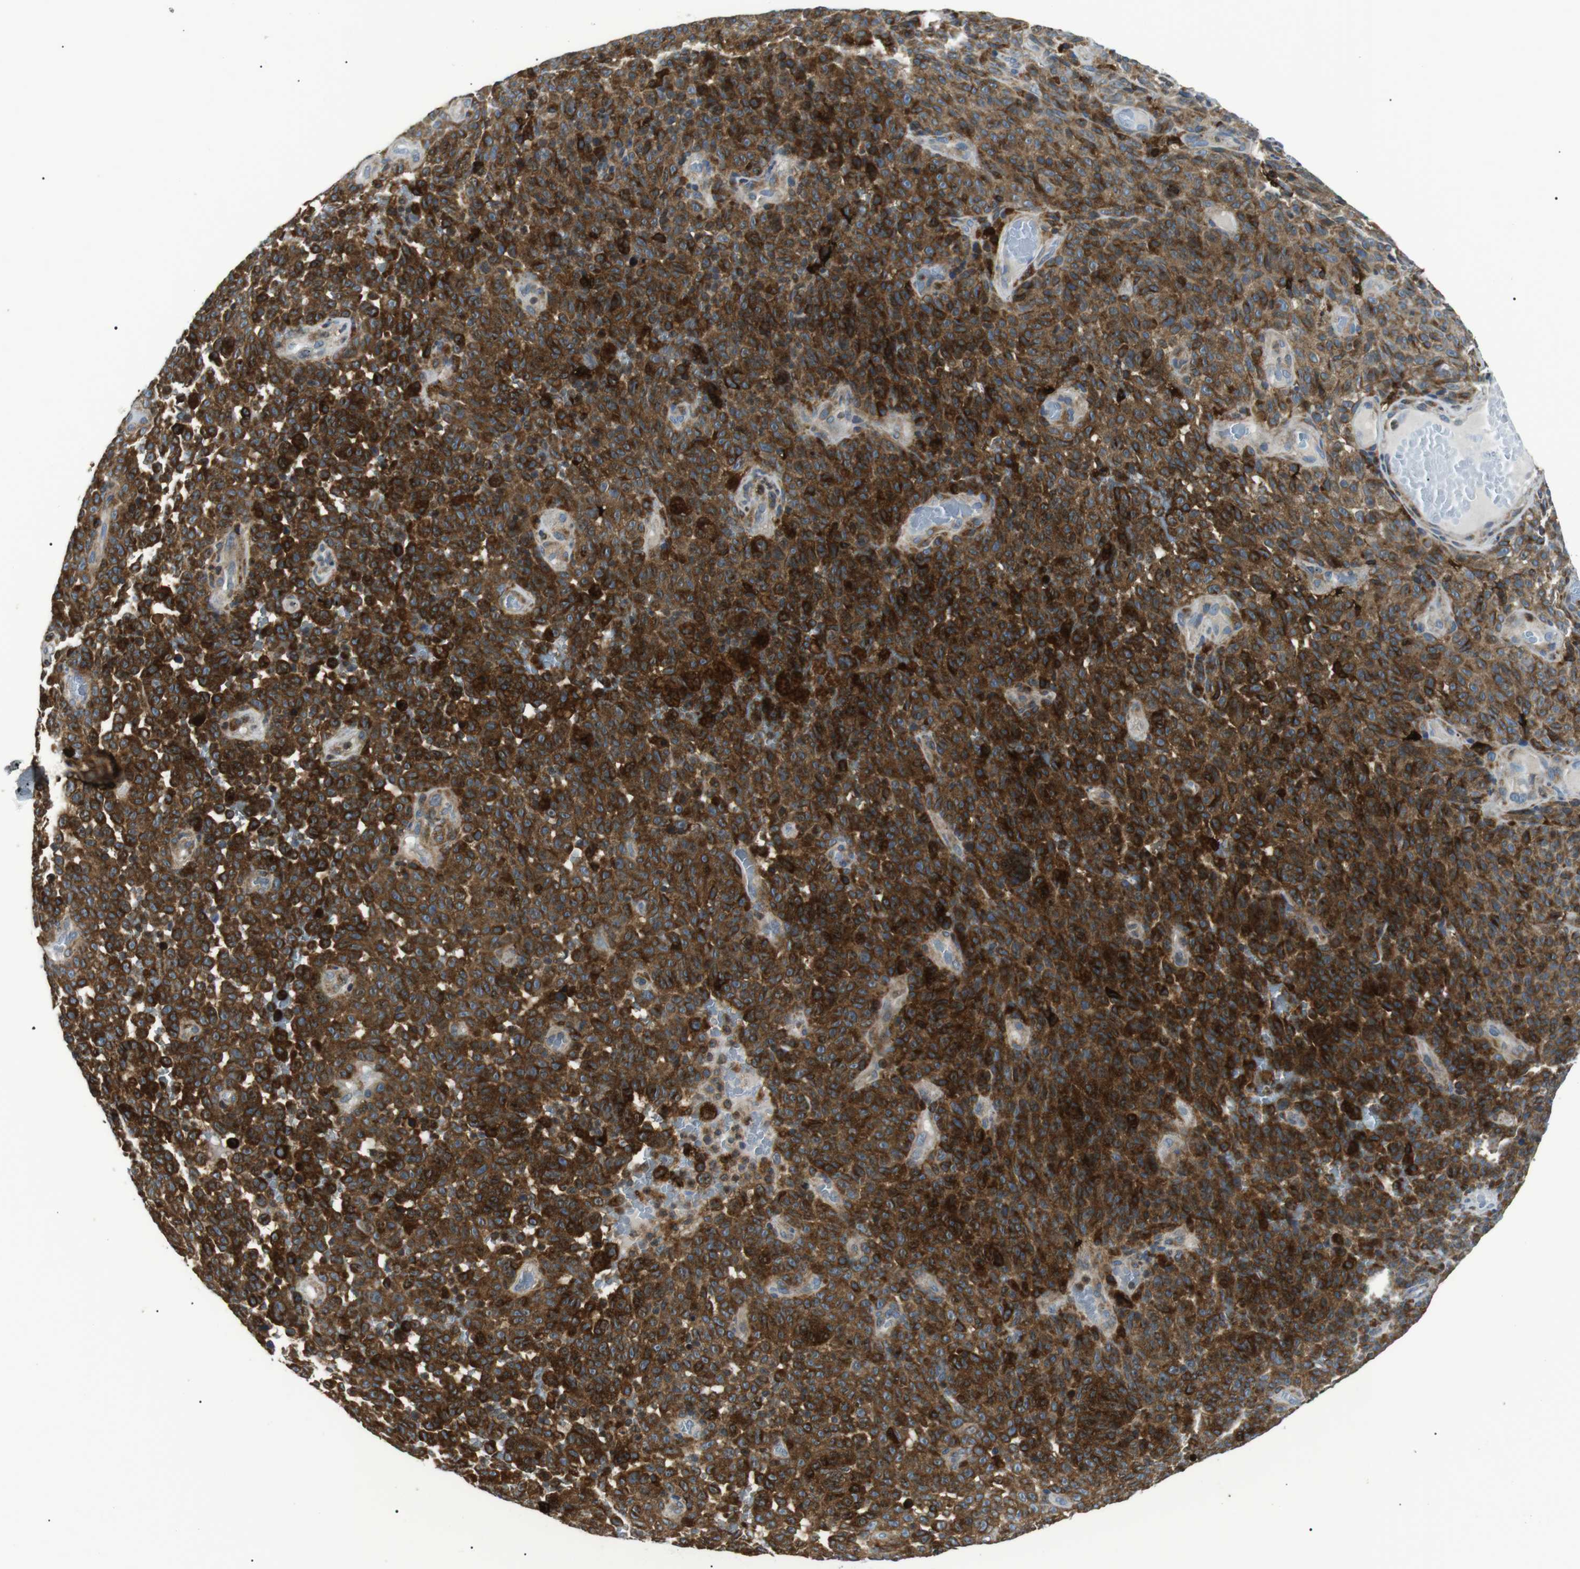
{"staining": {"intensity": "strong", "quantity": ">75%", "location": "cytoplasmic/membranous"}, "tissue": "melanoma", "cell_type": "Tumor cells", "image_type": "cancer", "snomed": [{"axis": "morphology", "description": "Malignant melanoma, NOS"}, {"axis": "topography", "description": "Skin"}], "caption": "This micrograph displays immunohistochemistry (IHC) staining of melanoma, with high strong cytoplasmic/membranous expression in about >75% of tumor cells.", "gene": "RAB9A", "patient": {"sex": "female", "age": 82}}